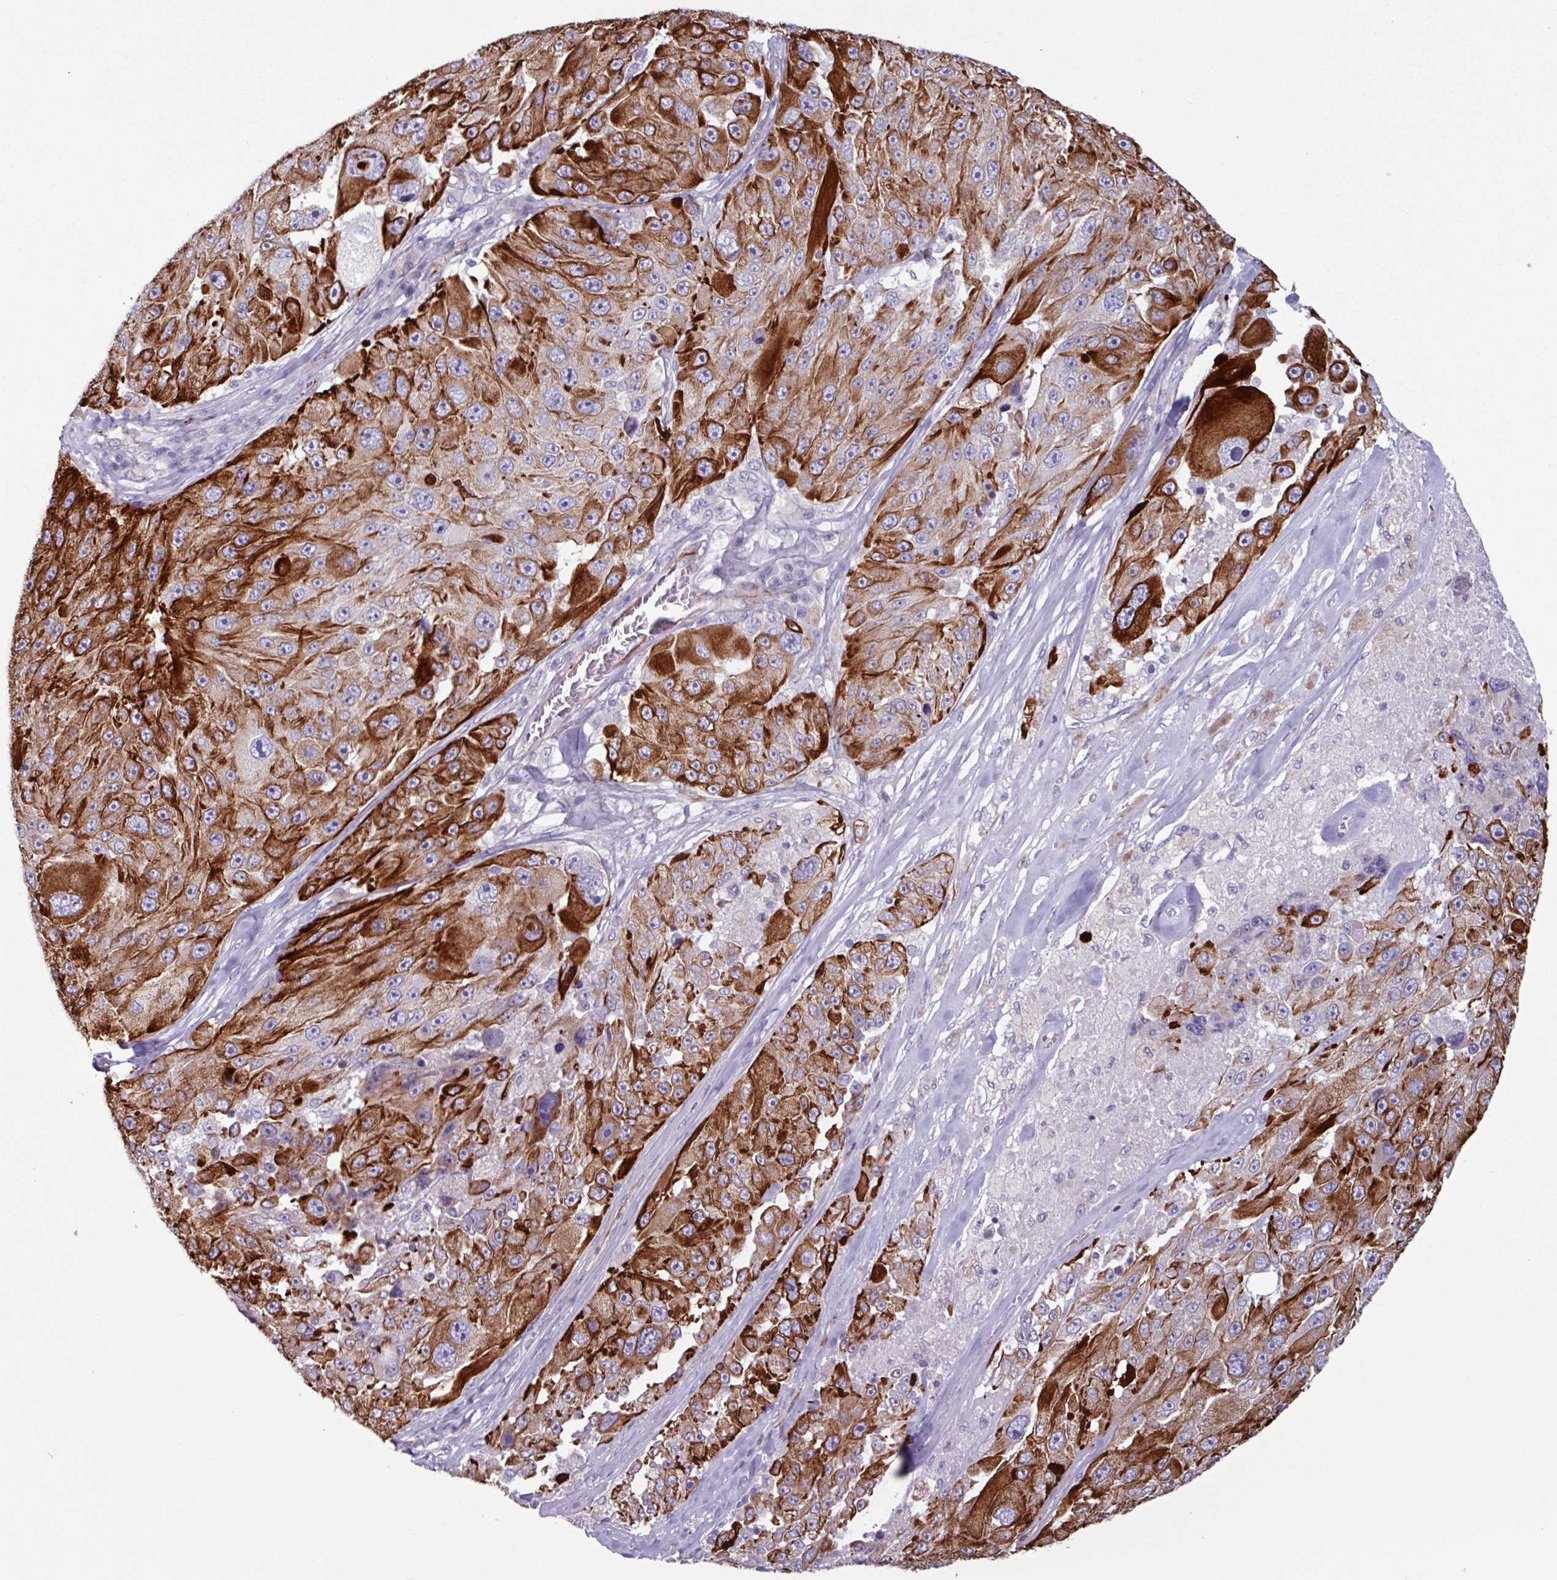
{"staining": {"intensity": "strong", "quantity": ">75%", "location": "cytoplasmic/membranous"}, "tissue": "melanoma", "cell_type": "Tumor cells", "image_type": "cancer", "snomed": [{"axis": "morphology", "description": "Malignant melanoma, Metastatic site"}, {"axis": "topography", "description": "Lymph node"}], "caption": "Malignant melanoma (metastatic site) was stained to show a protein in brown. There is high levels of strong cytoplasmic/membranous expression in approximately >75% of tumor cells.", "gene": "BTD", "patient": {"sex": "male", "age": 62}}